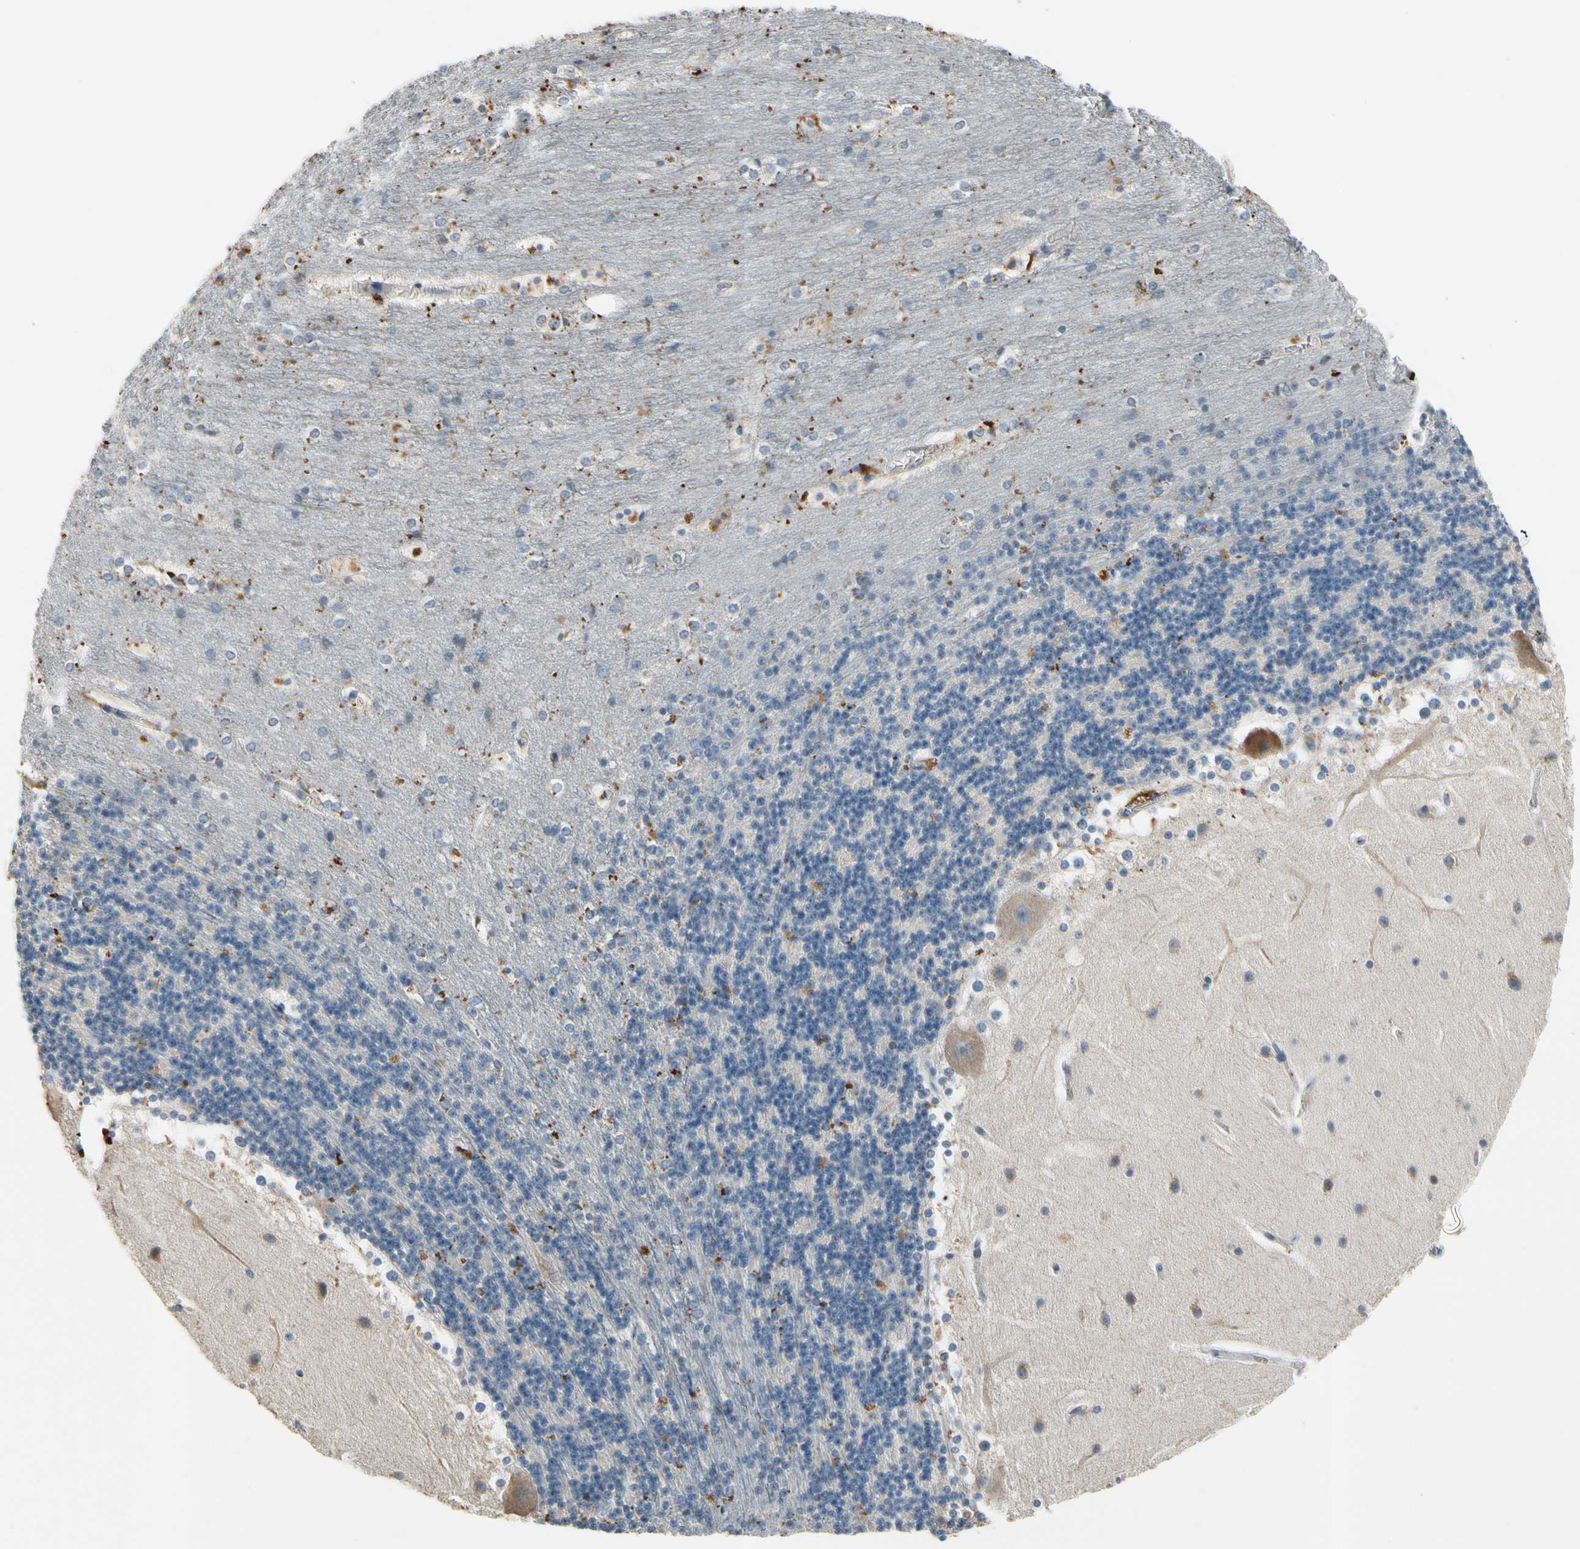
{"staining": {"intensity": "negative", "quantity": "none", "location": "none"}, "tissue": "cerebellum", "cell_type": "Cells in granular layer", "image_type": "normal", "snomed": [{"axis": "morphology", "description": "Normal tissue, NOS"}, {"axis": "topography", "description": "Cerebellum"}], "caption": "The histopathology image reveals no staining of cells in granular layer in benign cerebellum. Nuclei are stained in blue.", "gene": "ZKSCAN3", "patient": {"sex": "female", "age": 19}}